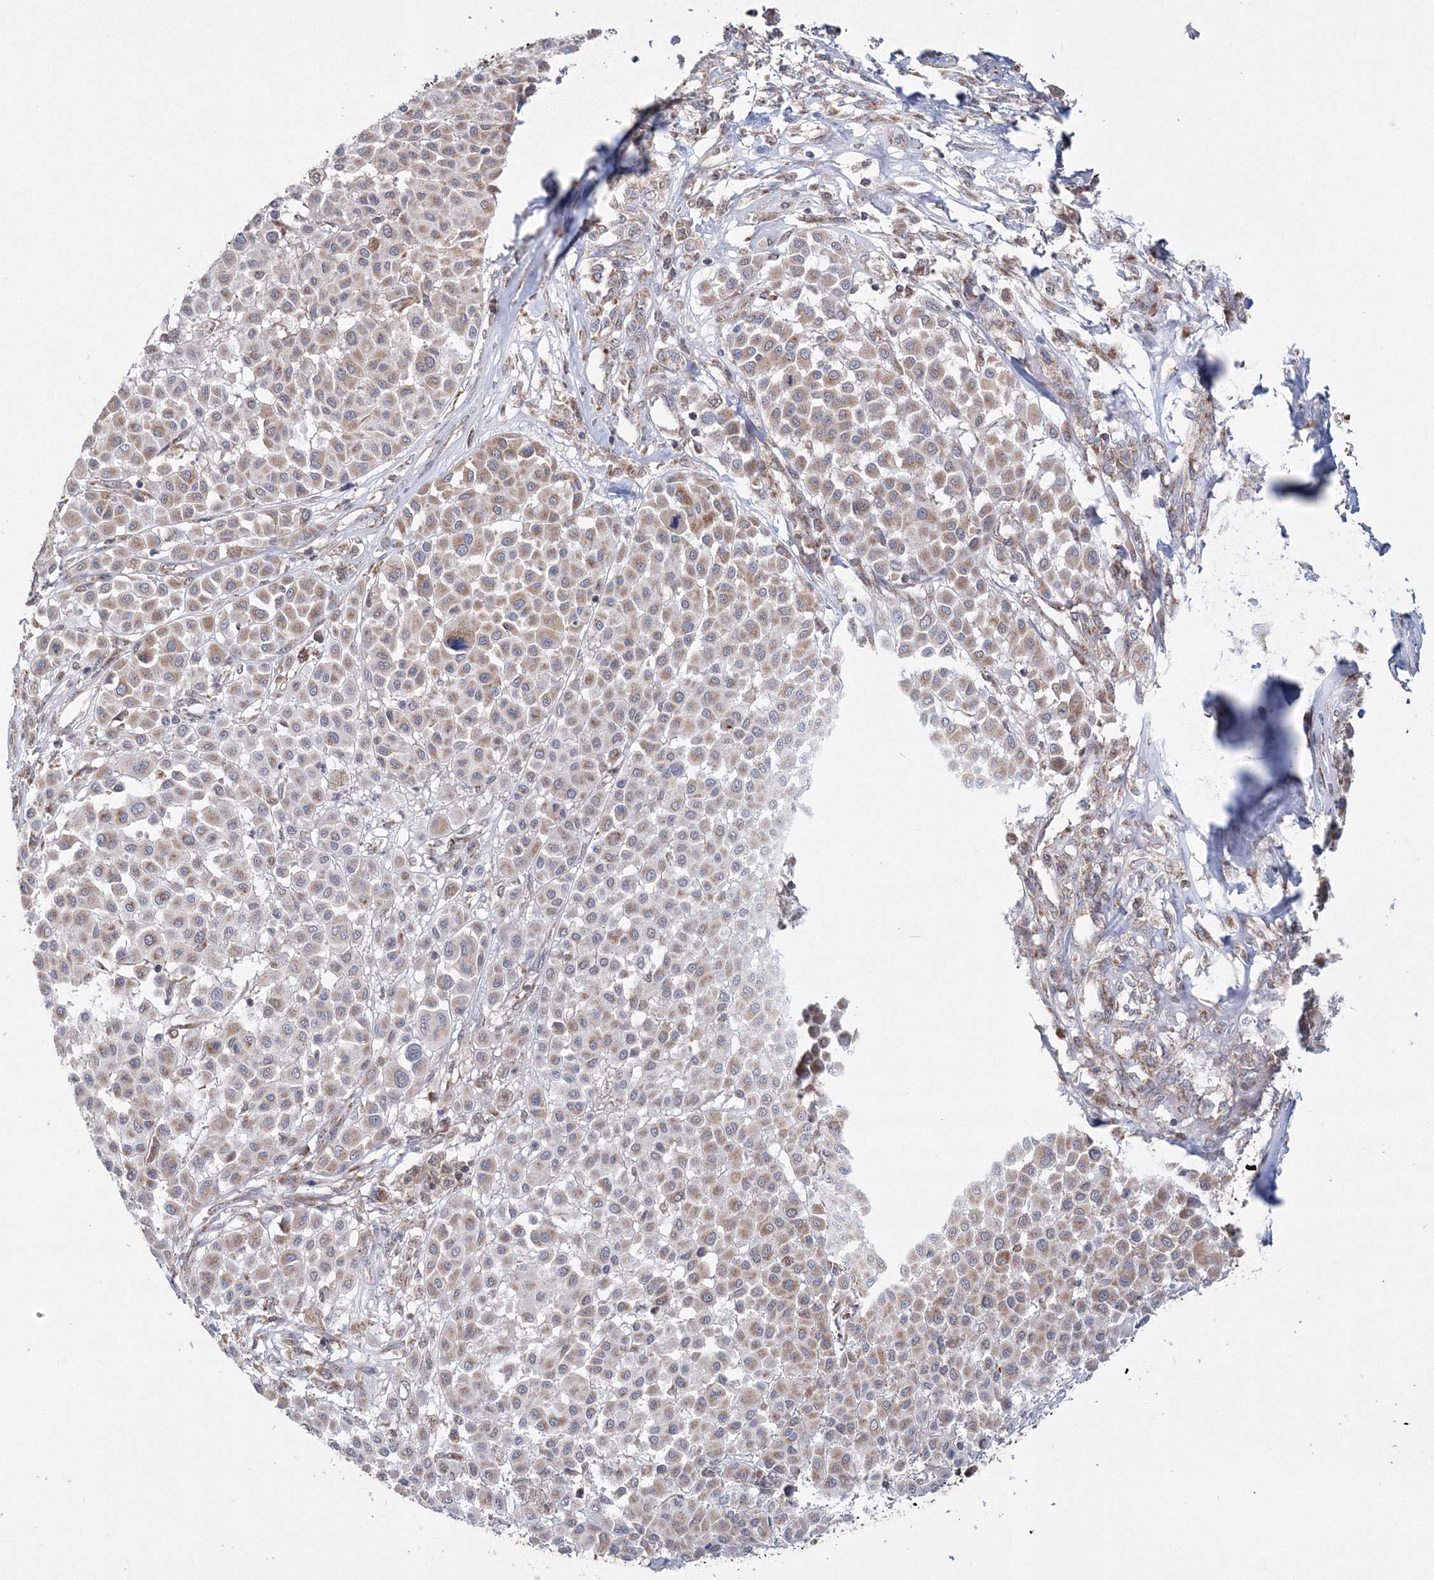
{"staining": {"intensity": "weak", "quantity": "25%-75%", "location": "cytoplasmic/membranous"}, "tissue": "melanoma", "cell_type": "Tumor cells", "image_type": "cancer", "snomed": [{"axis": "morphology", "description": "Malignant melanoma, Metastatic site"}, {"axis": "topography", "description": "Soft tissue"}], "caption": "Protein expression analysis of melanoma exhibits weak cytoplasmic/membranous positivity in about 25%-75% of tumor cells. Using DAB (brown) and hematoxylin (blue) stains, captured at high magnification using brightfield microscopy.", "gene": "PEX13", "patient": {"sex": "male", "age": 41}}